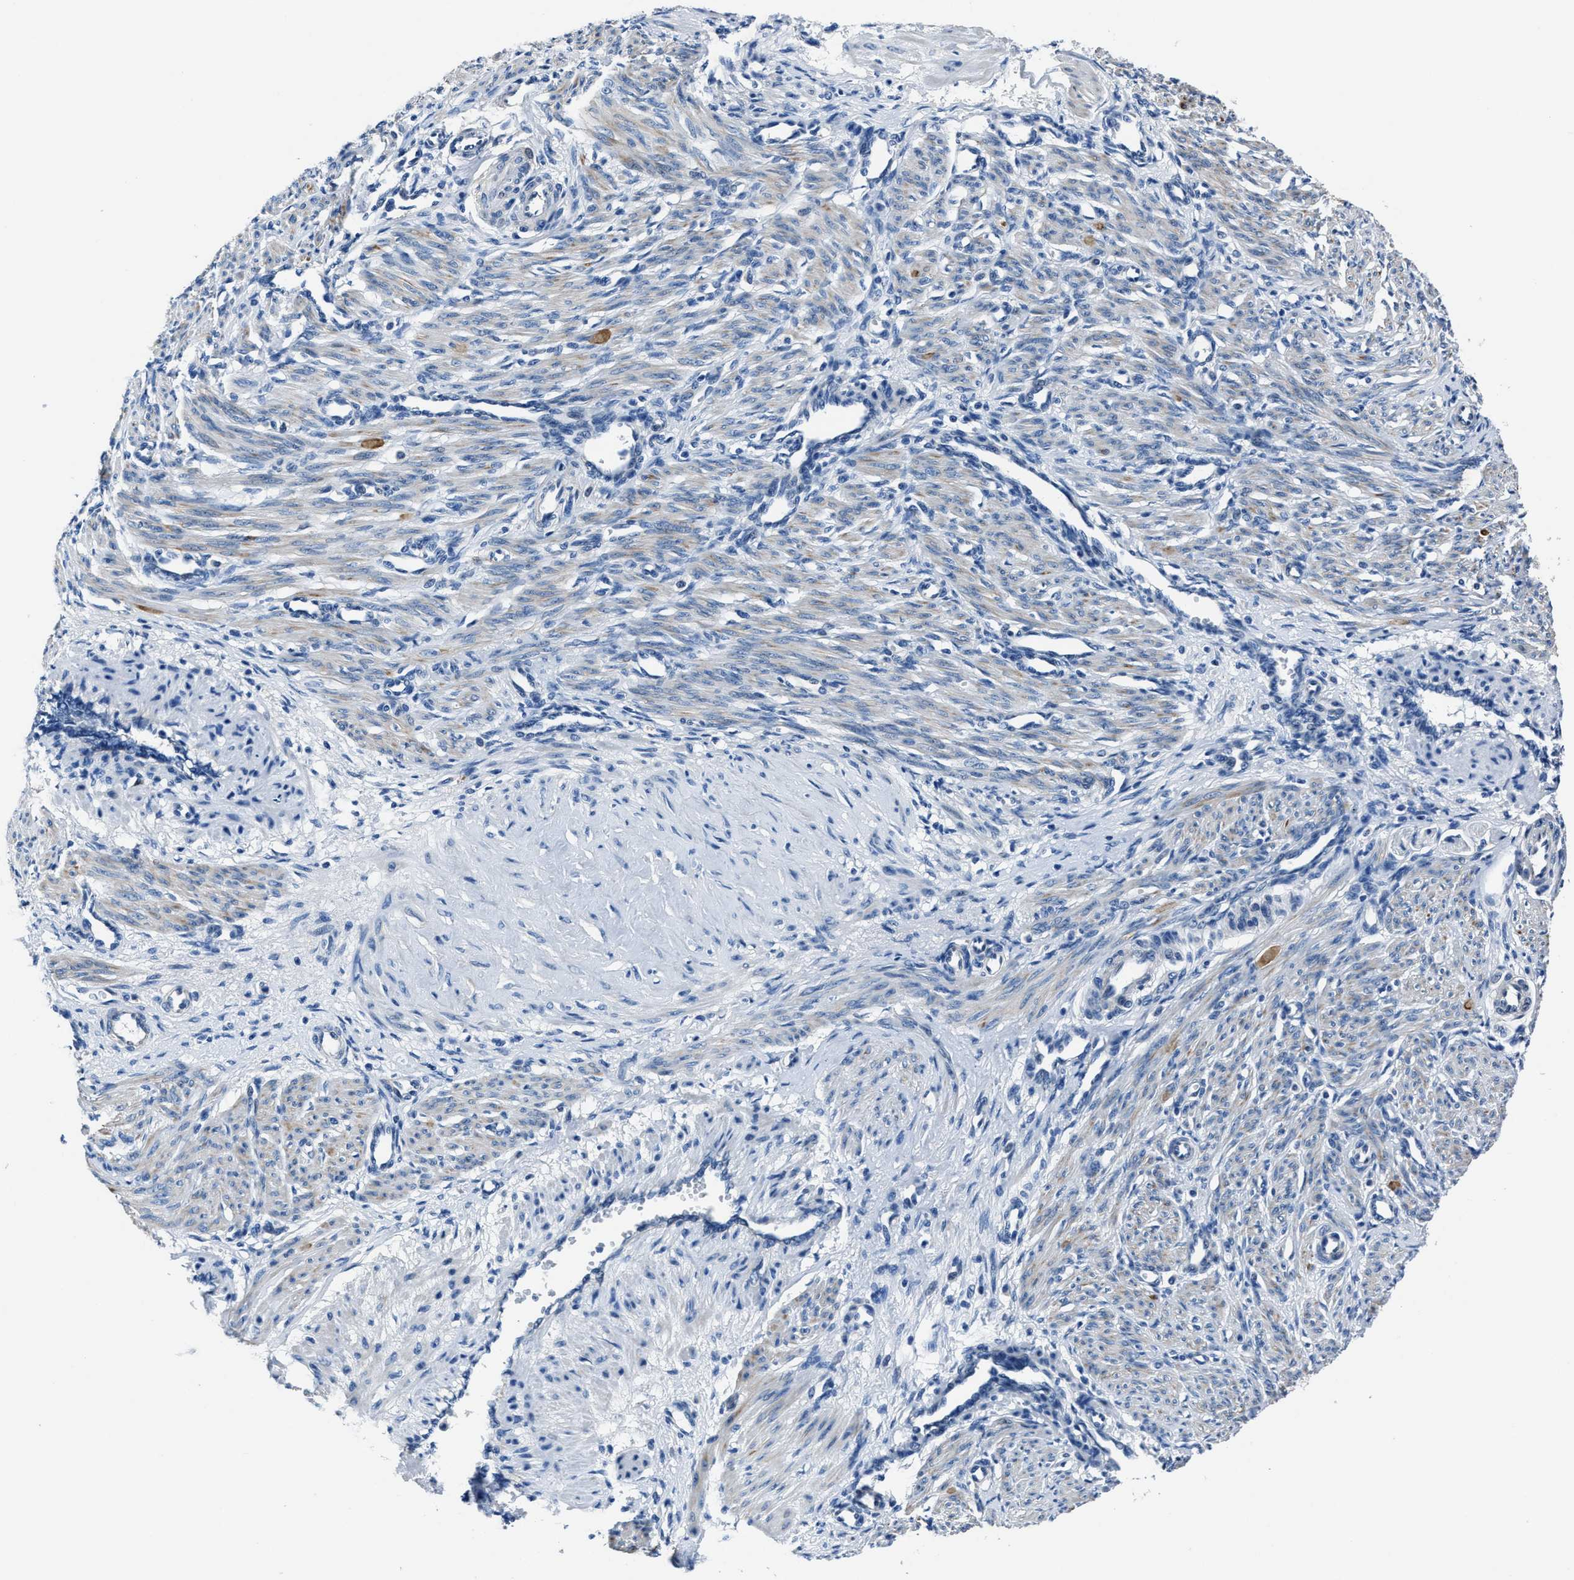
{"staining": {"intensity": "weak", "quantity": "25%-75%", "location": "cytoplasmic/membranous"}, "tissue": "smooth muscle", "cell_type": "Smooth muscle cells", "image_type": "normal", "snomed": [{"axis": "morphology", "description": "Normal tissue, NOS"}, {"axis": "topography", "description": "Endometrium"}], "caption": "Protein expression analysis of normal human smooth muscle reveals weak cytoplasmic/membranous expression in approximately 25%-75% of smooth muscle cells. (brown staining indicates protein expression, while blue staining denotes nuclei).", "gene": "NACAD", "patient": {"sex": "female", "age": 33}}